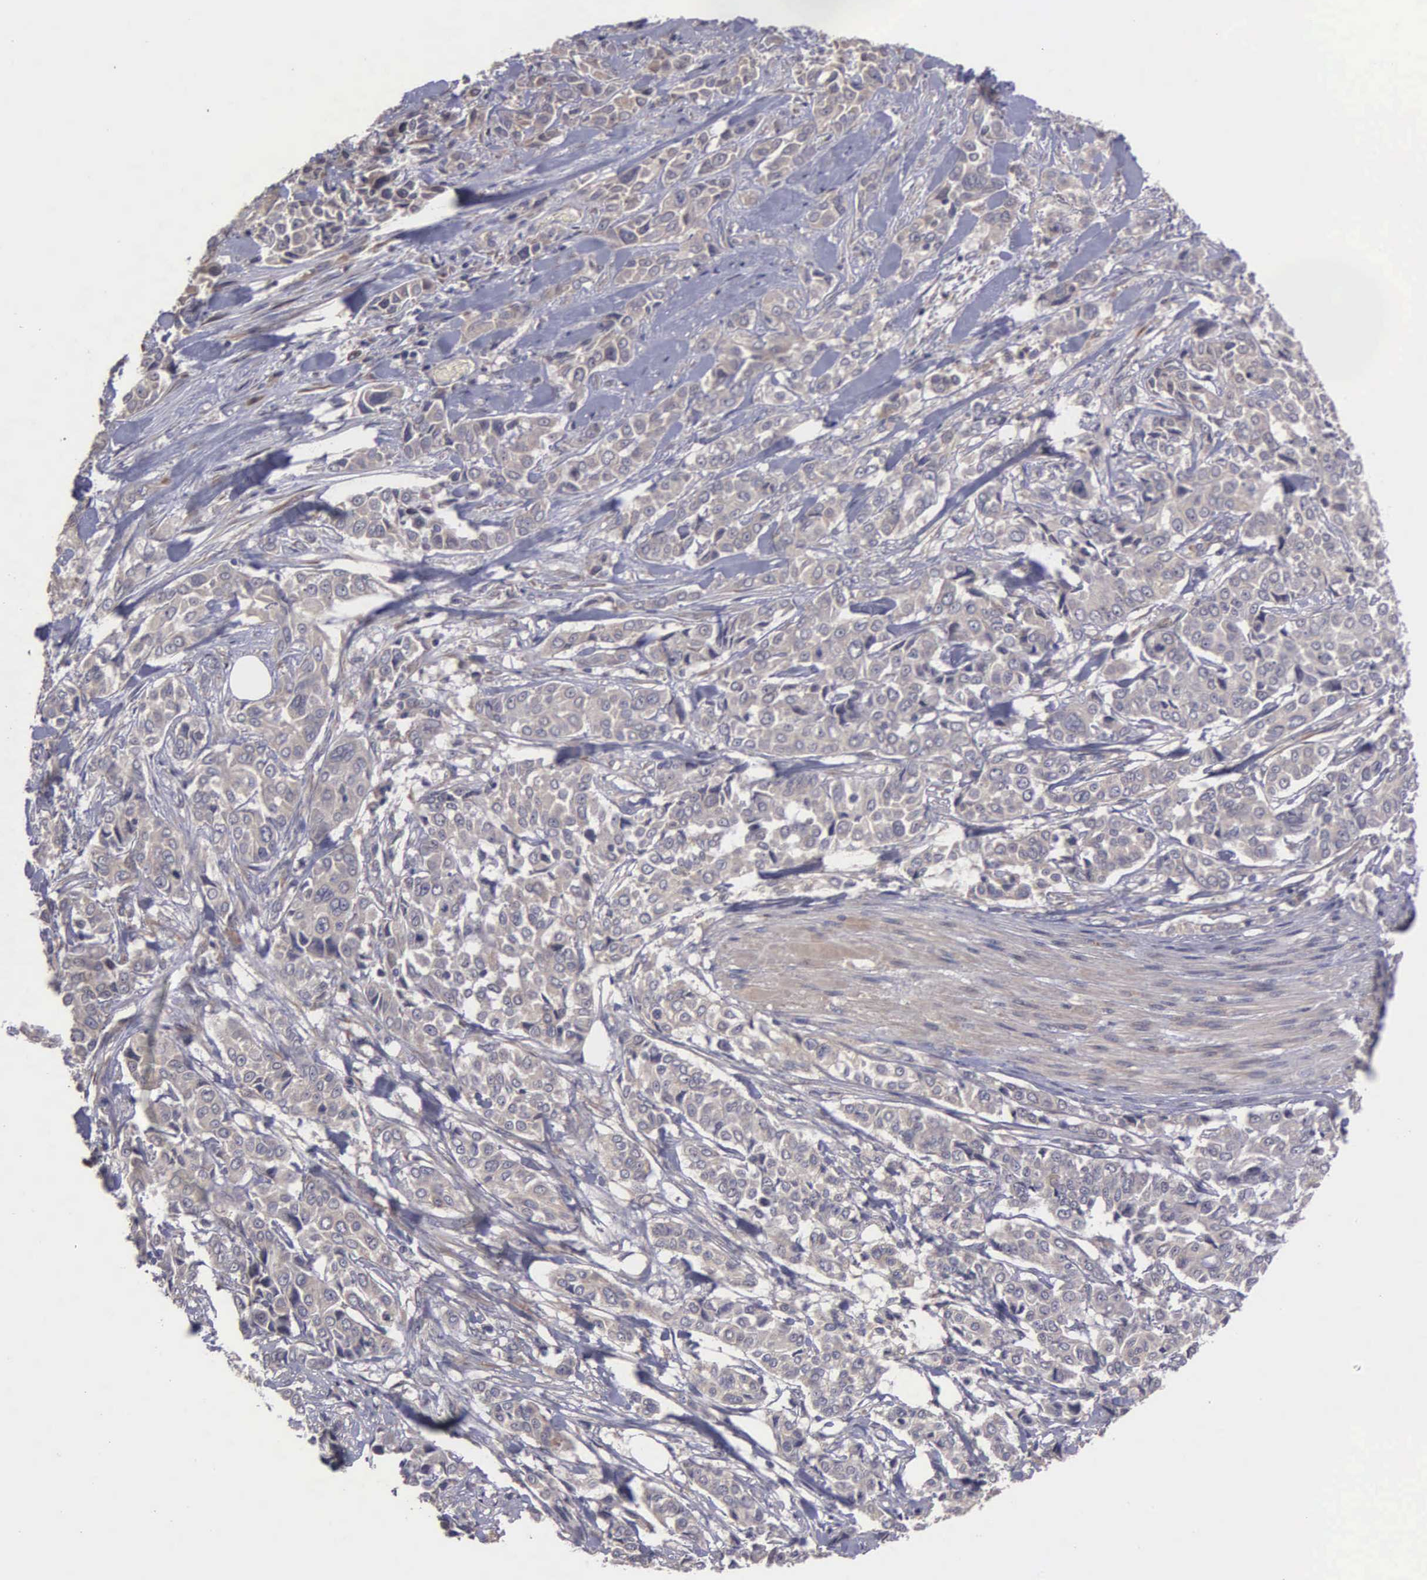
{"staining": {"intensity": "negative", "quantity": "none", "location": "none"}, "tissue": "pancreatic cancer", "cell_type": "Tumor cells", "image_type": "cancer", "snomed": [{"axis": "morphology", "description": "Adenocarcinoma, NOS"}, {"axis": "topography", "description": "Pancreas"}], "caption": "DAB immunohistochemical staining of human pancreatic adenocarcinoma displays no significant expression in tumor cells.", "gene": "RTL10", "patient": {"sex": "female", "age": 52}}